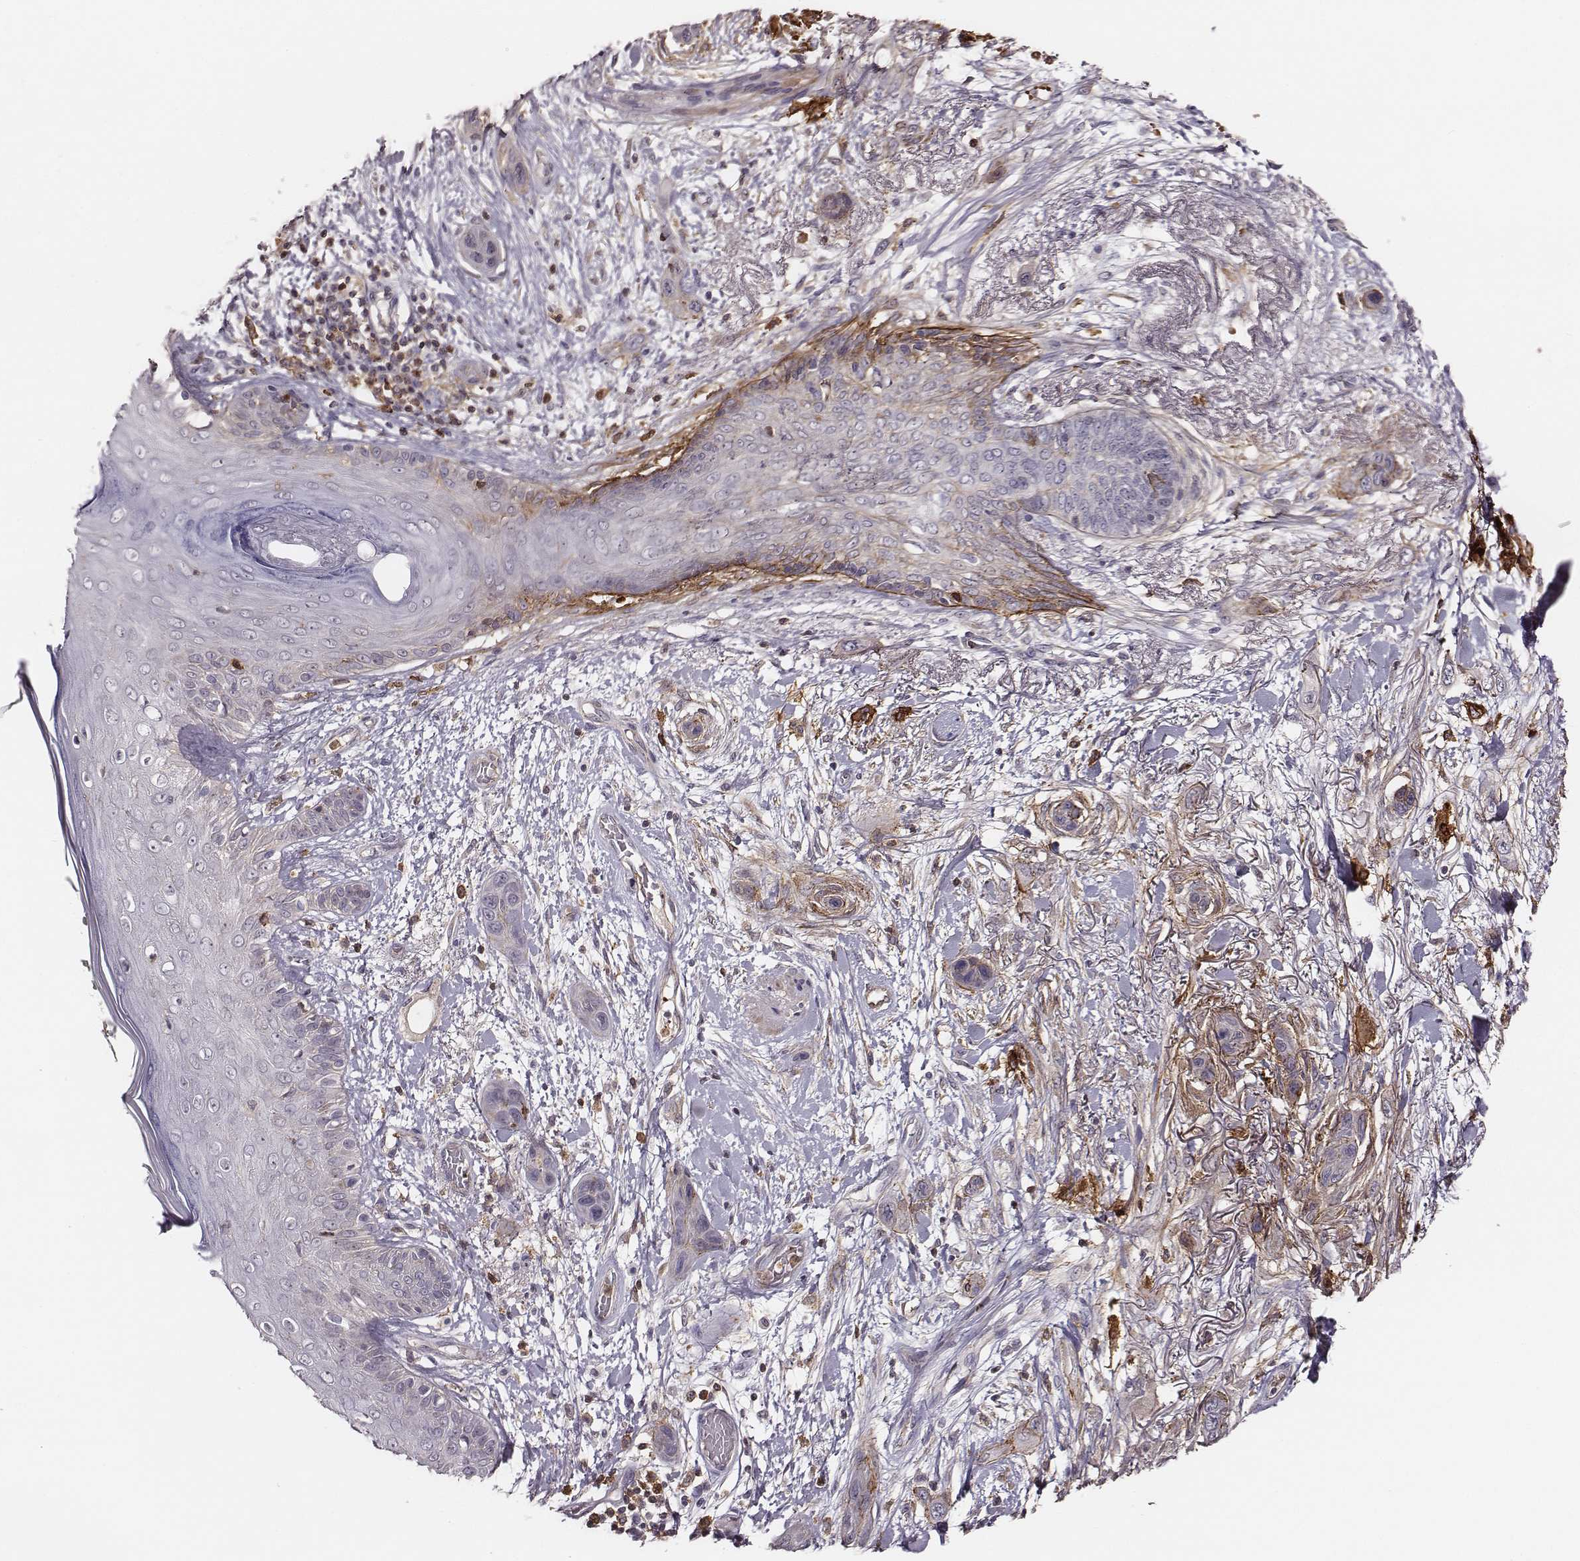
{"staining": {"intensity": "negative", "quantity": "none", "location": "none"}, "tissue": "skin cancer", "cell_type": "Tumor cells", "image_type": "cancer", "snomed": [{"axis": "morphology", "description": "Squamous cell carcinoma, NOS"}, {"axis": "topography", "description": "Skin"}], "caption": "Skin squamous cell carcinoma stained for a protein using immunohistochemistry shows no expression tumor cells.", "gene": "ZYX", "patient": {"sex": "male", "age": 79}}